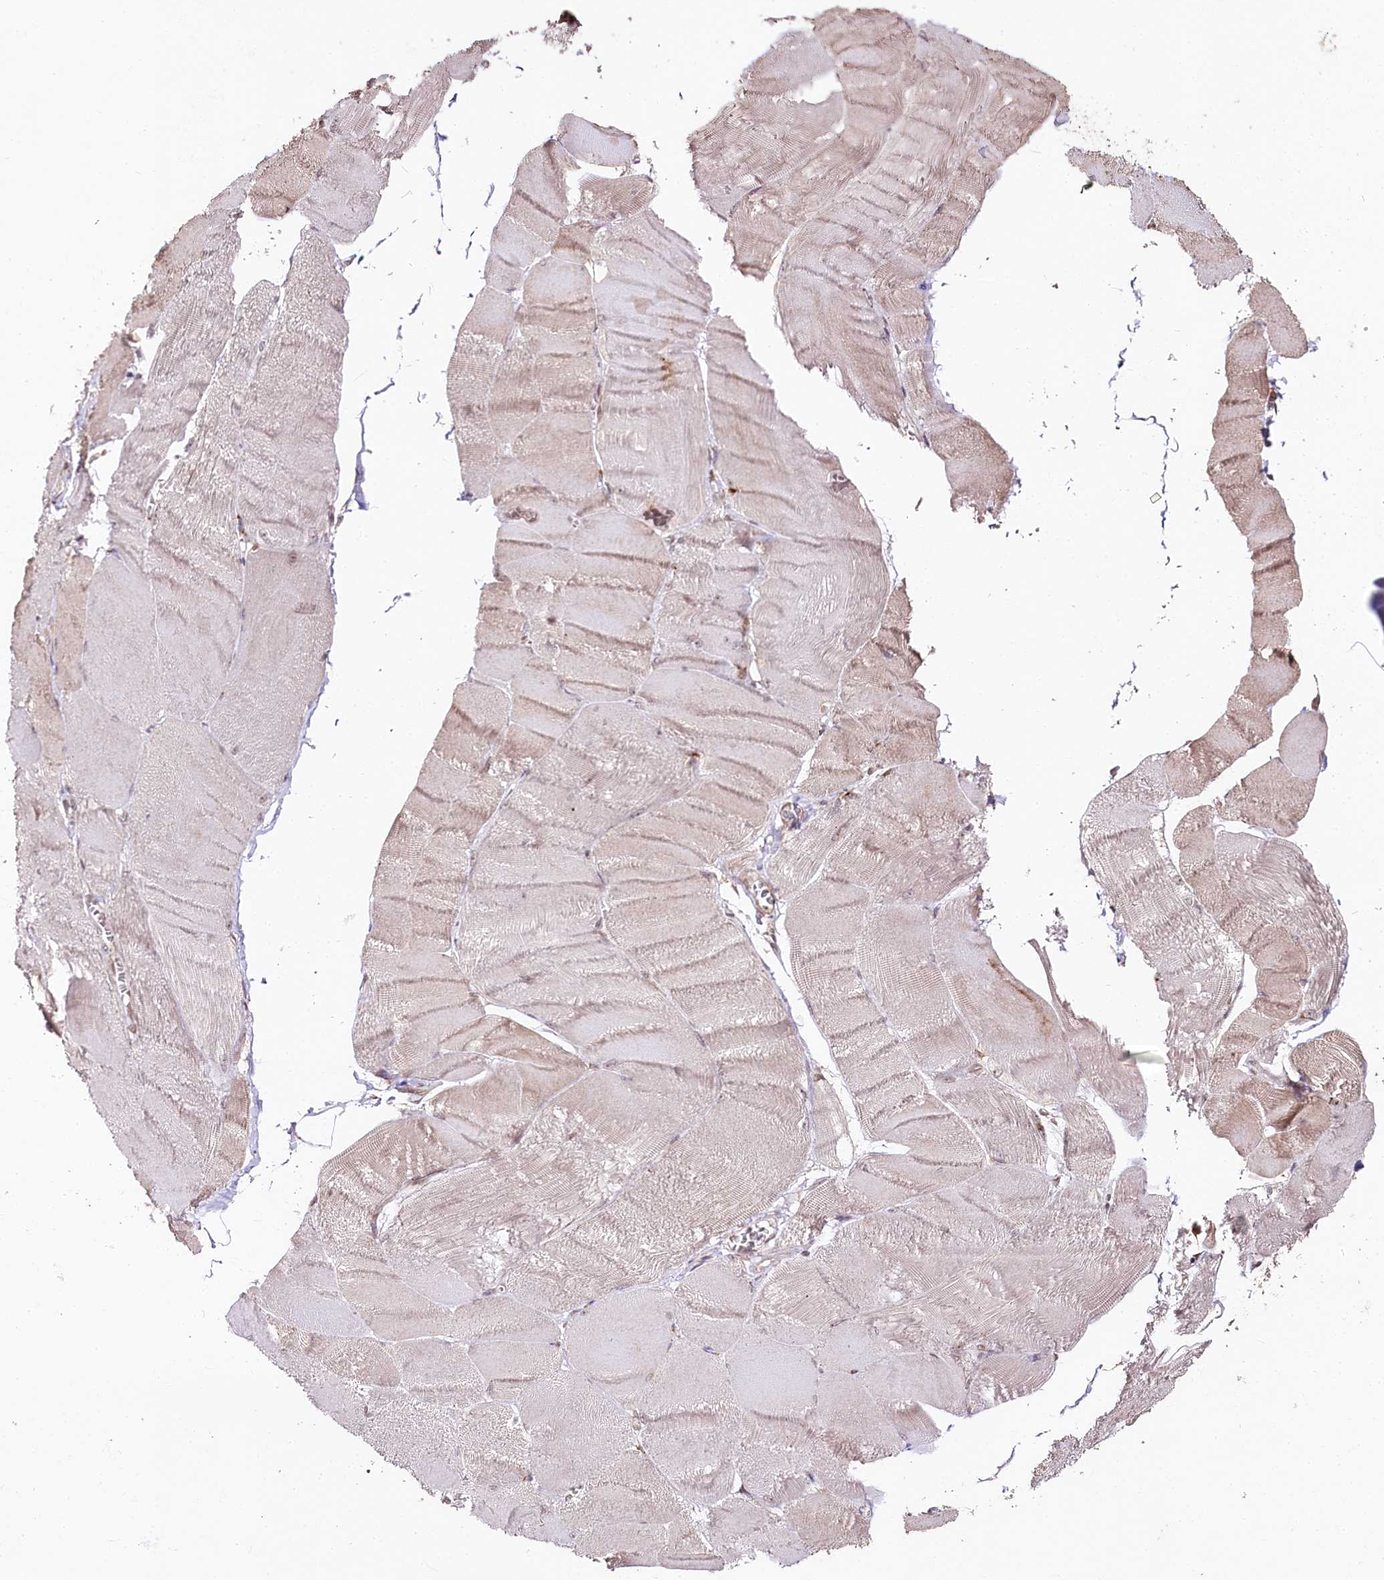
{"staining": {"intensity": "weak", "quantity": "25%-75%", "location": "cytoplasmic/membranous,nuclear"}, "tissue": "skeletal muscle", "cell_type": "Myocytes", "image_type": "normal", "snomed": [{"axis": "morphology", "description": "Normal tissue, NOS"}, {"axis": "morphology", "description": "Basal cell carcinoma"}, {"axis": "topography", "description": "Skeletal muscle"}], "caption": "High-power microscopy captured an immunohistochemistry micrograph of unremarkable skeletal muscle, revealing weak cytoplasmic/membranous,nuclear positivity in about 25%-75% of myocytes.", "gene": "CNPY2", "patient": {"sex": "female", "age": 64}}